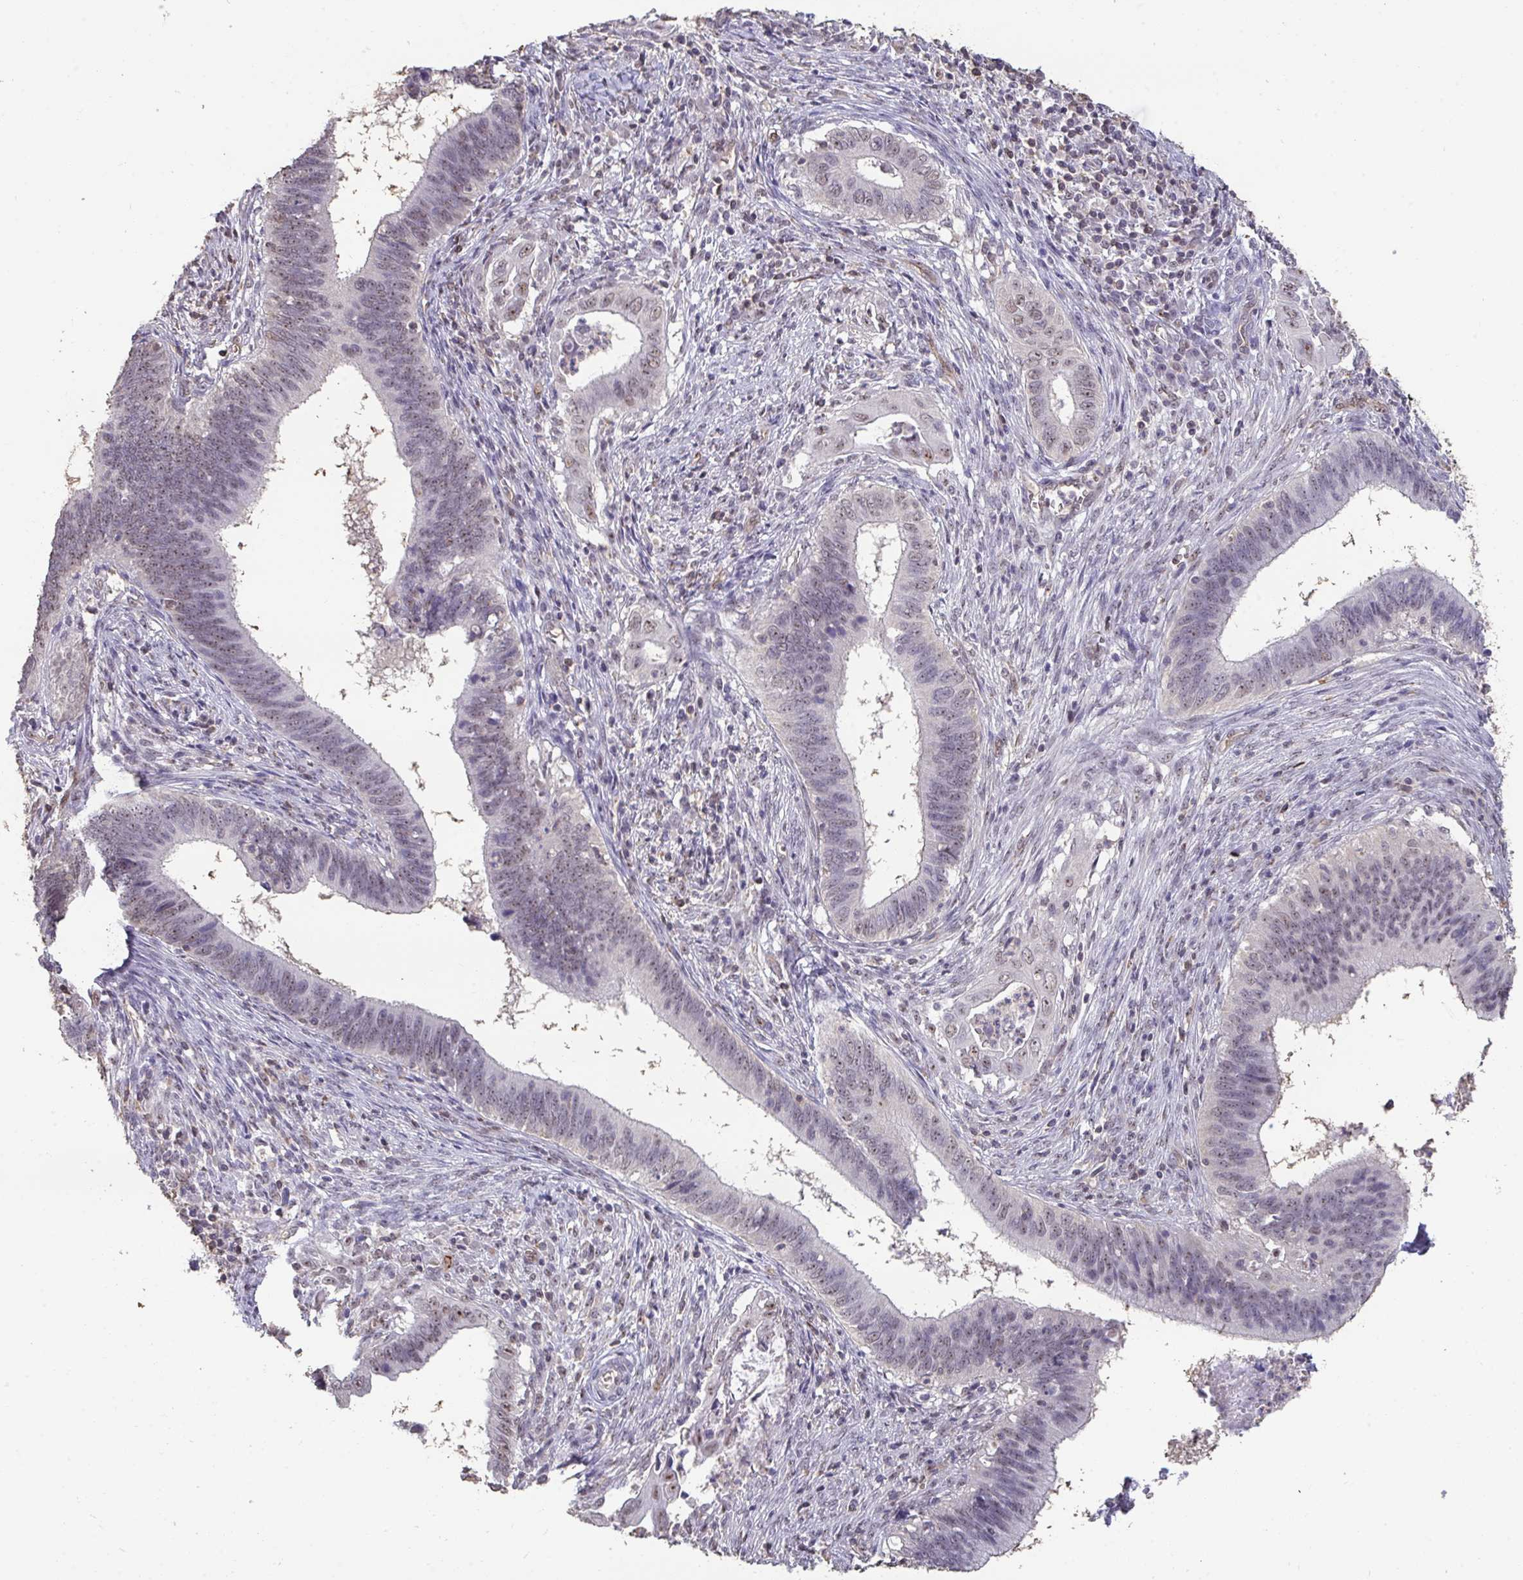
{"staining": {"intensity": "weak", "quantity": "25%-75%", "location": "nuclear"}, "tissue": "cervical cancer", "cell_type": "Tumor cells", "image_type": "cancer", "snomed": [{"axis": "morphology", "description": "Adenocarcinoma, NOS"}, {"axis": "topography", "description": "Cervix"}], "caption": "The immunohistochemical stain labels weak nuclear positivity in tumor cells of cervical cancer tissue.", "gene": "SENP3", "patient": {"sex": "female", "age": 42}}